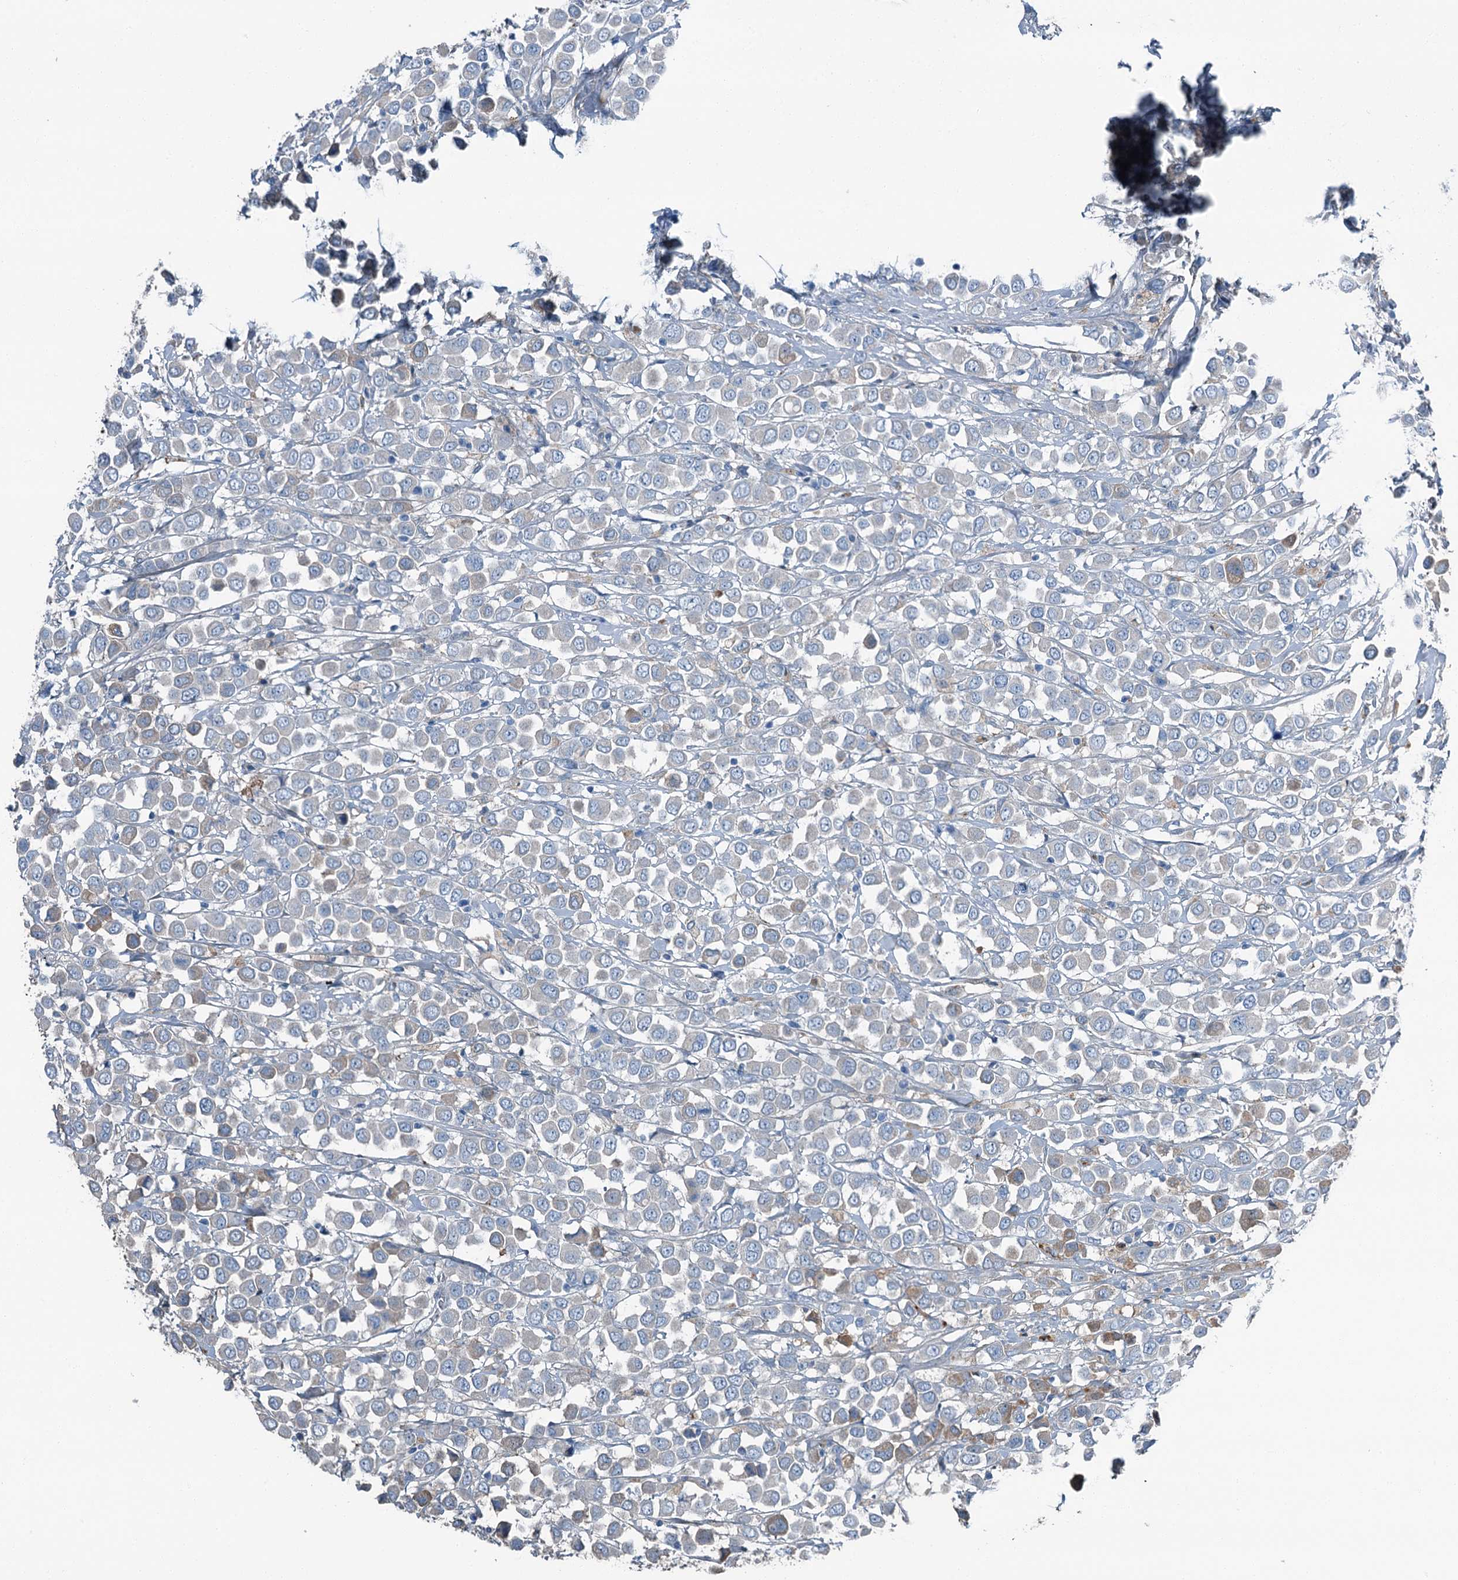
{"staining": {"intensity": "weak", "quantity": "<25%", "location": "cytoplasmic/membranous"}, "tissue": "breast cancer", "cell_type": "Tumor cells", "image_type": "cancer", "snomed": [{"axis": "morphology", "description": "Duct carcinoma"}, {"axis": "topography", "description": "Breast"}], "caption": "Immunohistochemical staining of human breast infiltrating ductal carcinoma exhibits no significant positivity in tumor cells.", "gene": "AXL", "patient": {"sex": "female", "age": 61}}